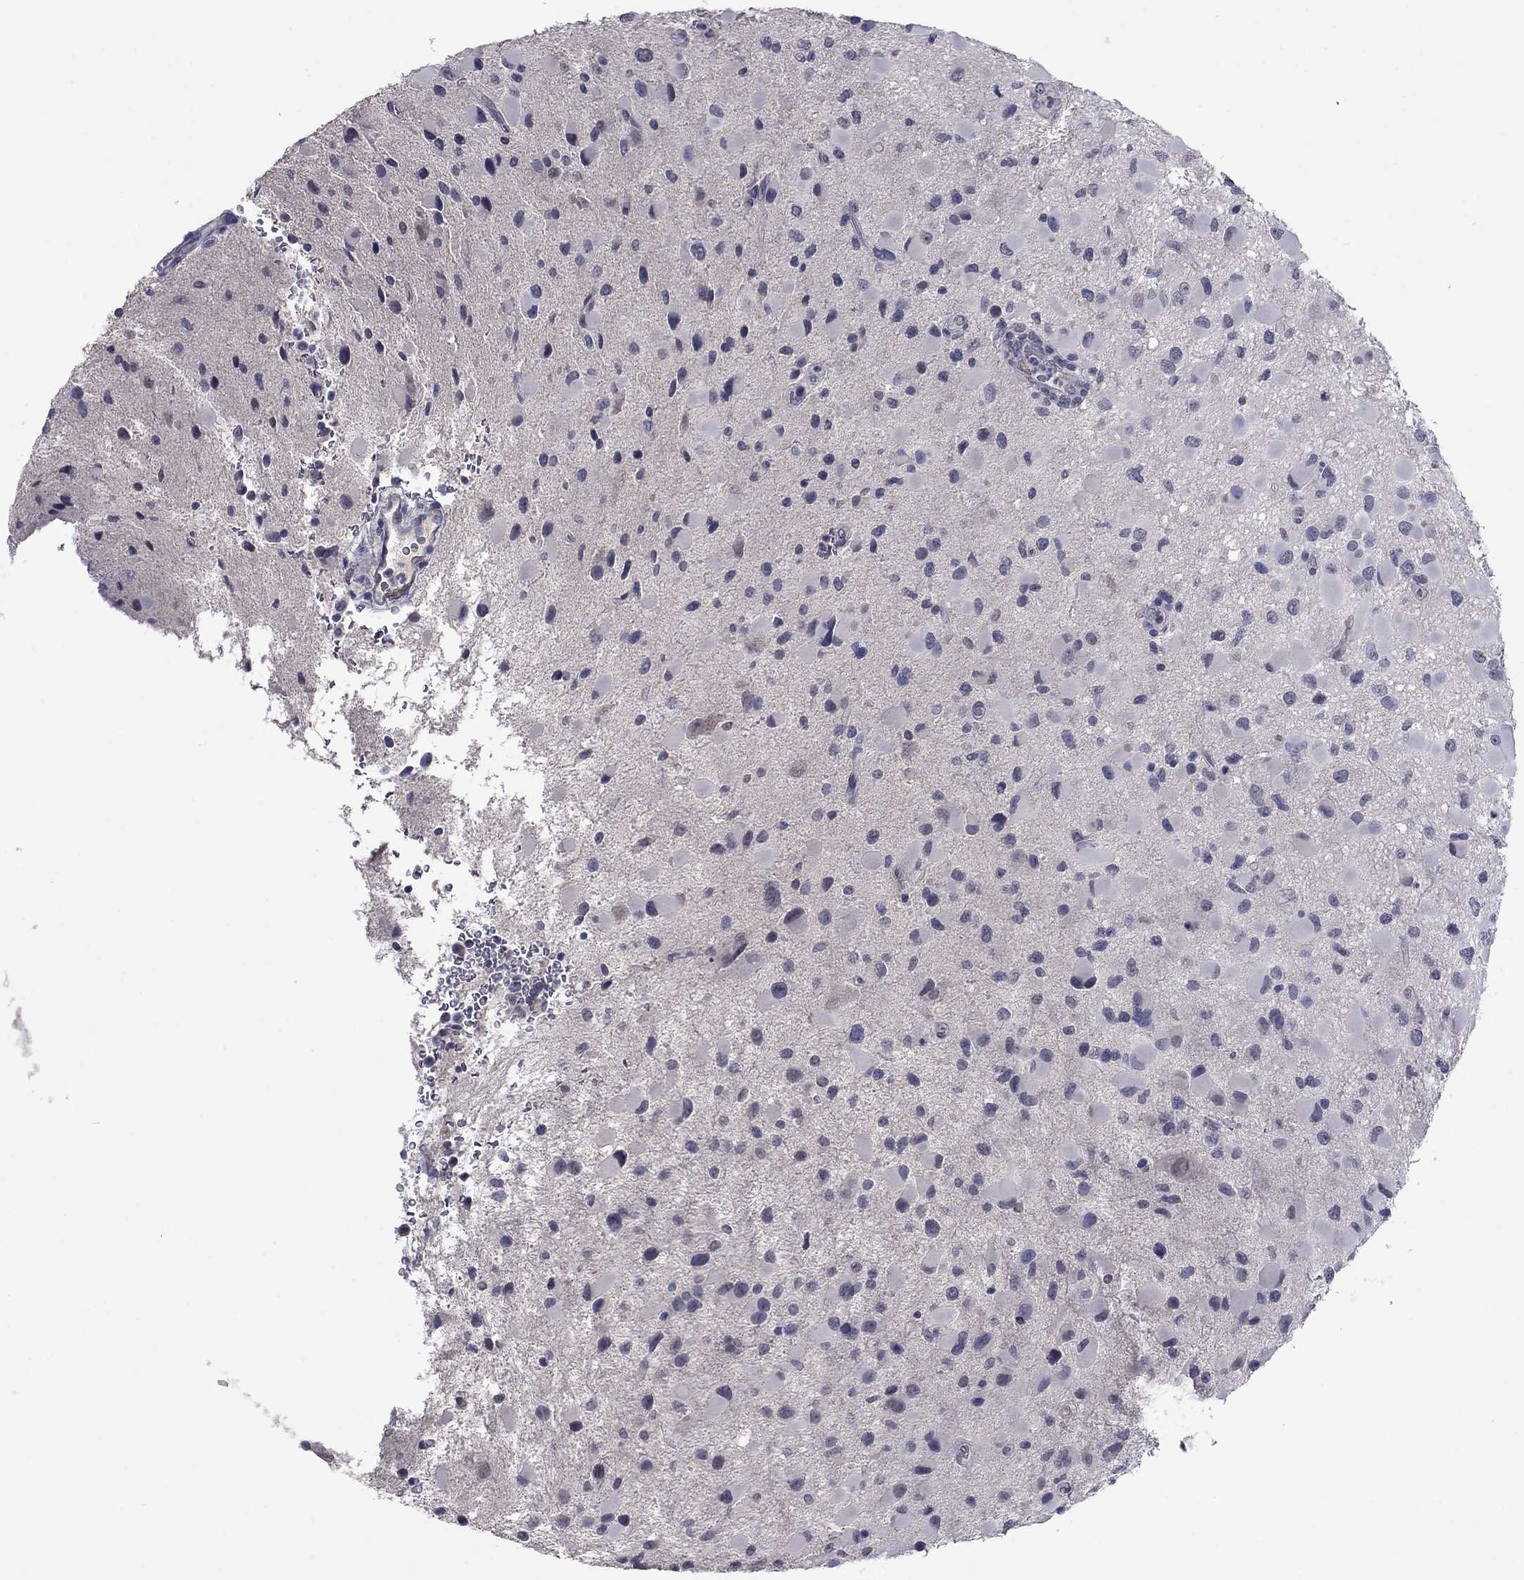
{"staining": {"intensity": "negative", "quantity": "none", "location": "none"}, "tissue": "glioma", "cell_type": "Tumor cells", "image_type": "cancer", "snomed": [{"axis": "morphology", "description": "Glioma, malignant, Low grade"}, {"axis": "topography", "description": "Brain"}], "caption": "Protein analysis of malignant glioma (low-grade) exhibits no significant staining in tumor cells.", "gene": "IP6K3", "patient": {"sex": "female", "age": 32}}